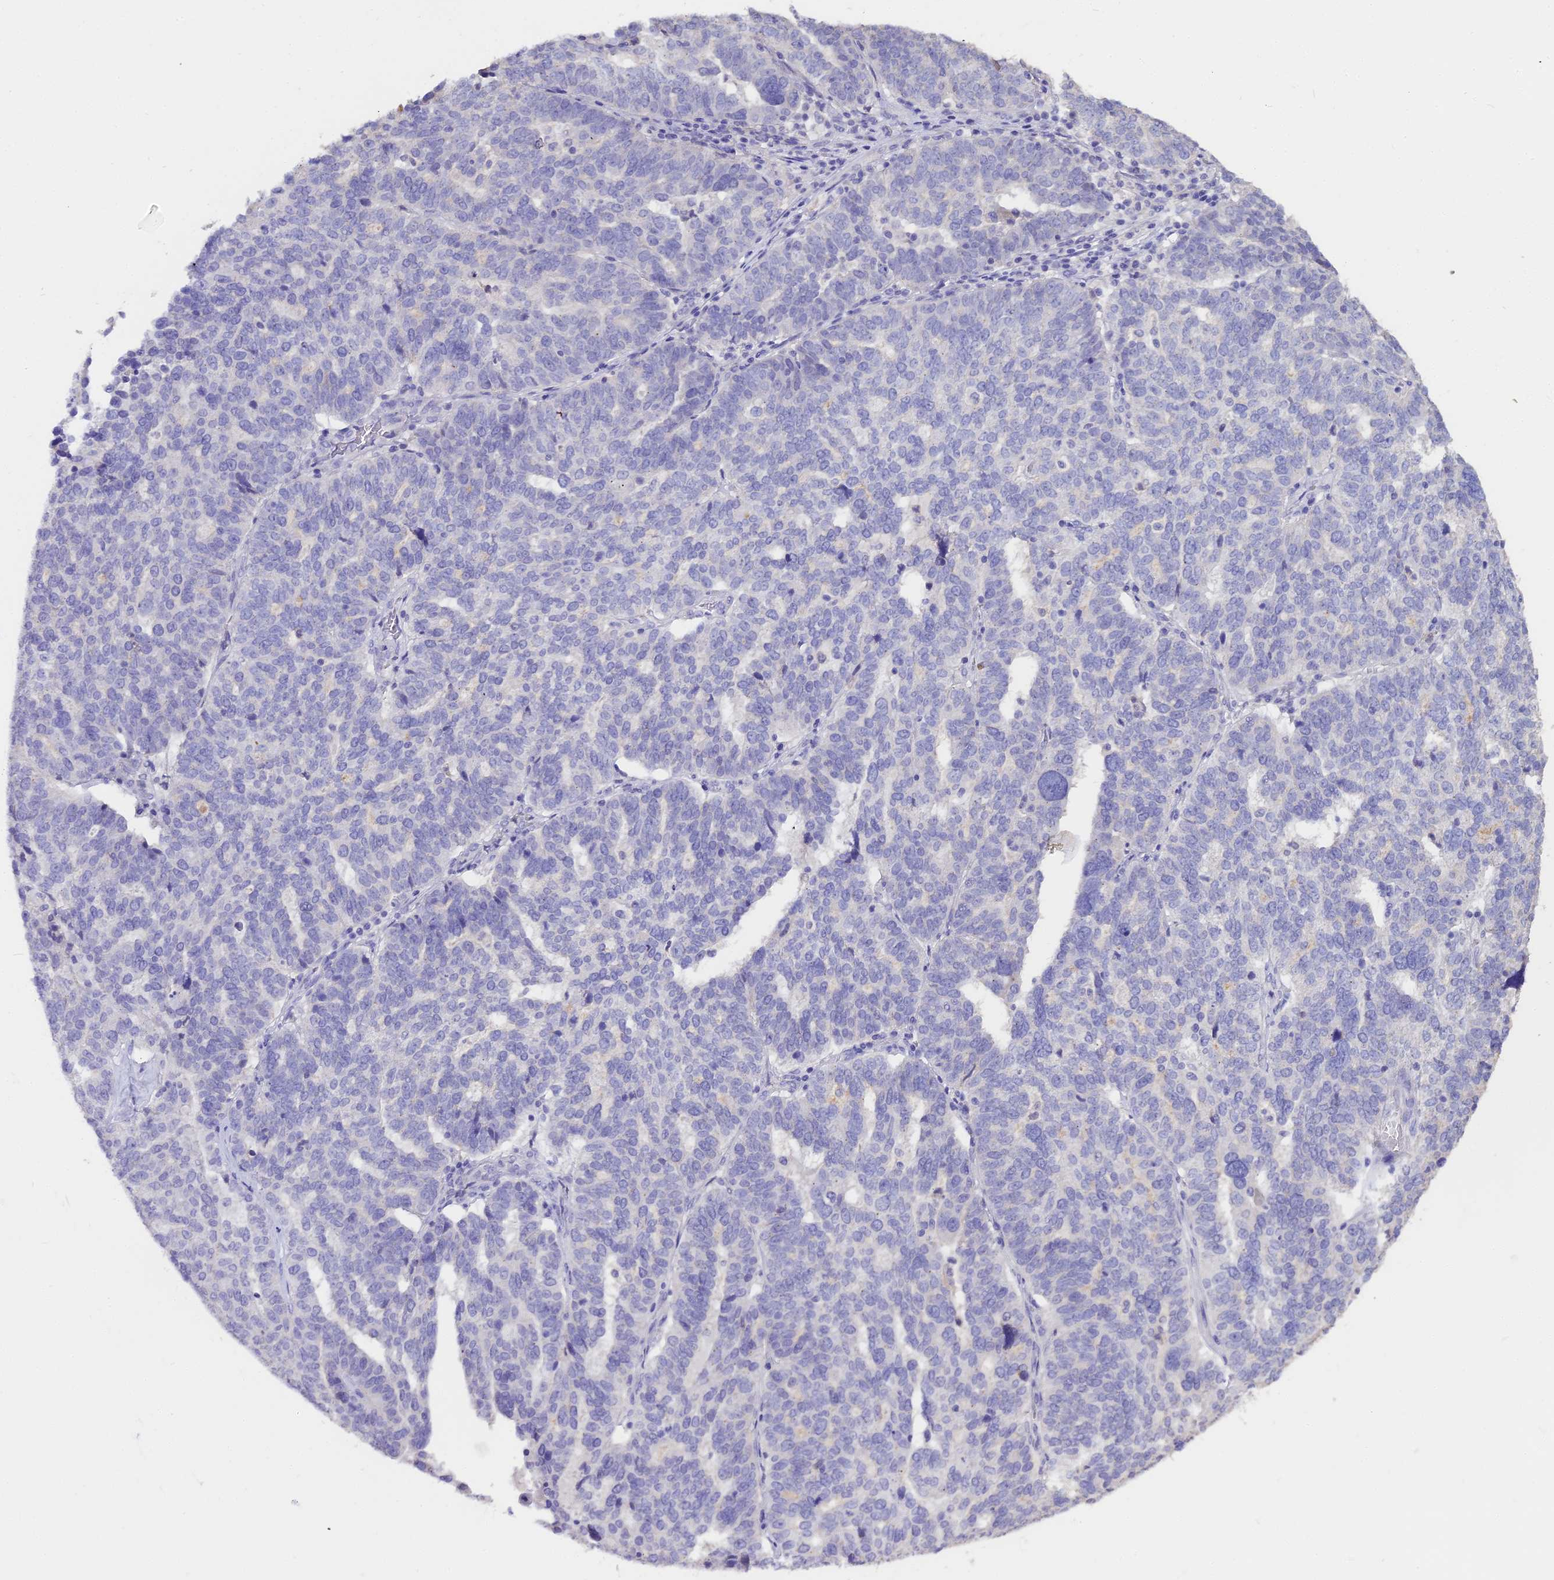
{"staining": {"intensity": "negative", "quantity": "none", "location": "none"}, "tissue": "ovarian cancer", "cell_type": "Tumor cells", "image_type": "cancer", "snomed": [{"axis": "morphology", "description": "Cystadenocarcinoma, serous, NOS"}, {"axis": "topography", "description": "Ovary"}], "caption": "This histopathology image is of ovarian cancer (serous cystadenocarcinoma) stained with IHC to label a protein in brown with the nuclei are counter-stained blue. There is no staining in tumor cells. (DAB IHC with hematoxylin counter stain).", "gene": "GLYAT", "patient": {"sex": "female", "age": 59}}